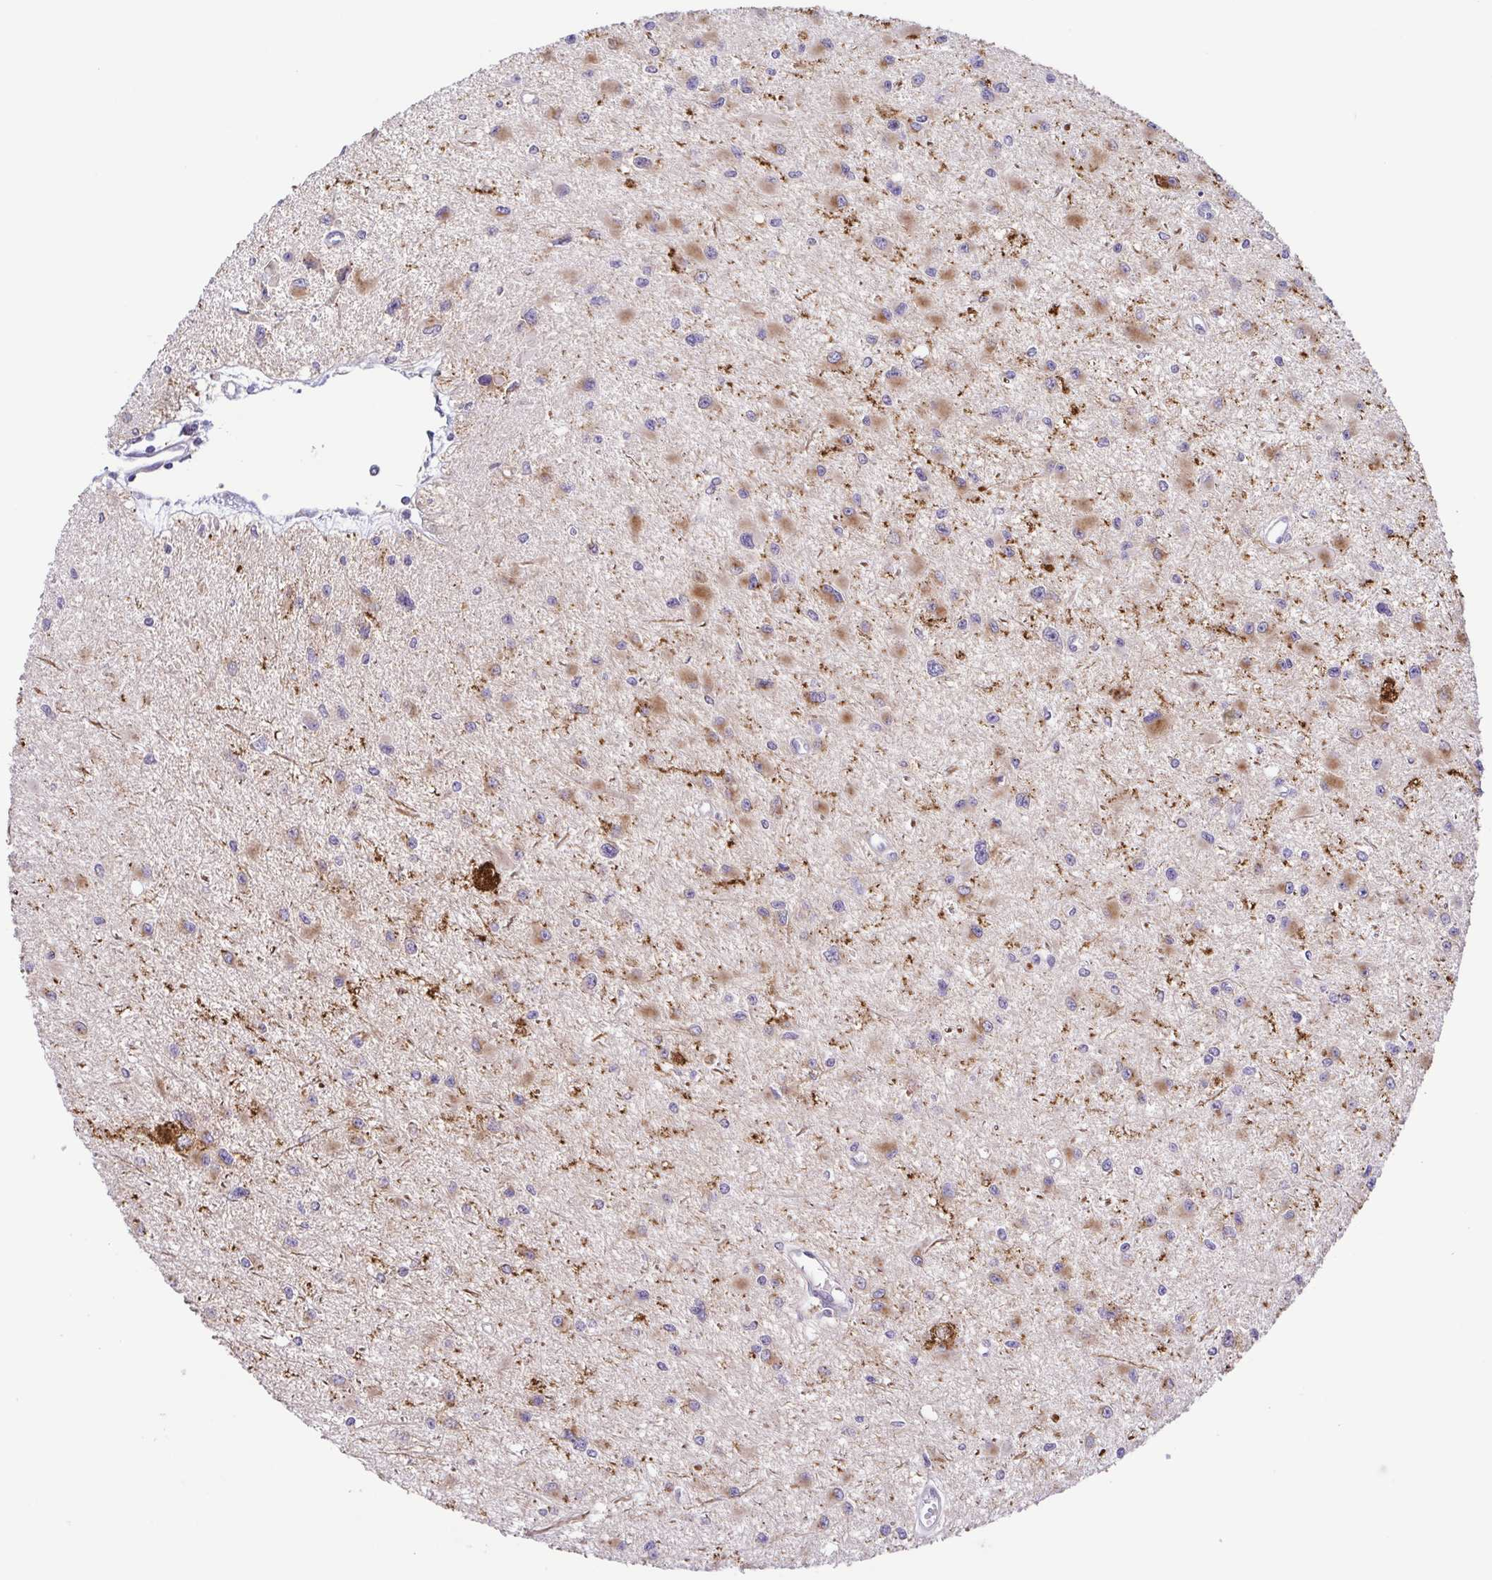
{"staining": {"intensity": "moderate", "quantity": "<25%", "location": "cytoplasmic/membranous"}, "tissue": "glioma", "cell_type": "Tumor cells", "image_type": "cancer", "snomed": [{"axis": "morphology", "description": "Glioma, malignant, High grade"}, {"axis": "topography", "description": "Brain"}], "caption": "Glioma stained with a brown dye demonstrates moderate cytoplasmic/membranous positive staining in about <25% of tumor cells.", "gene": "ATP6V1G2", "patient": {"sex": "male", "age": 54}}